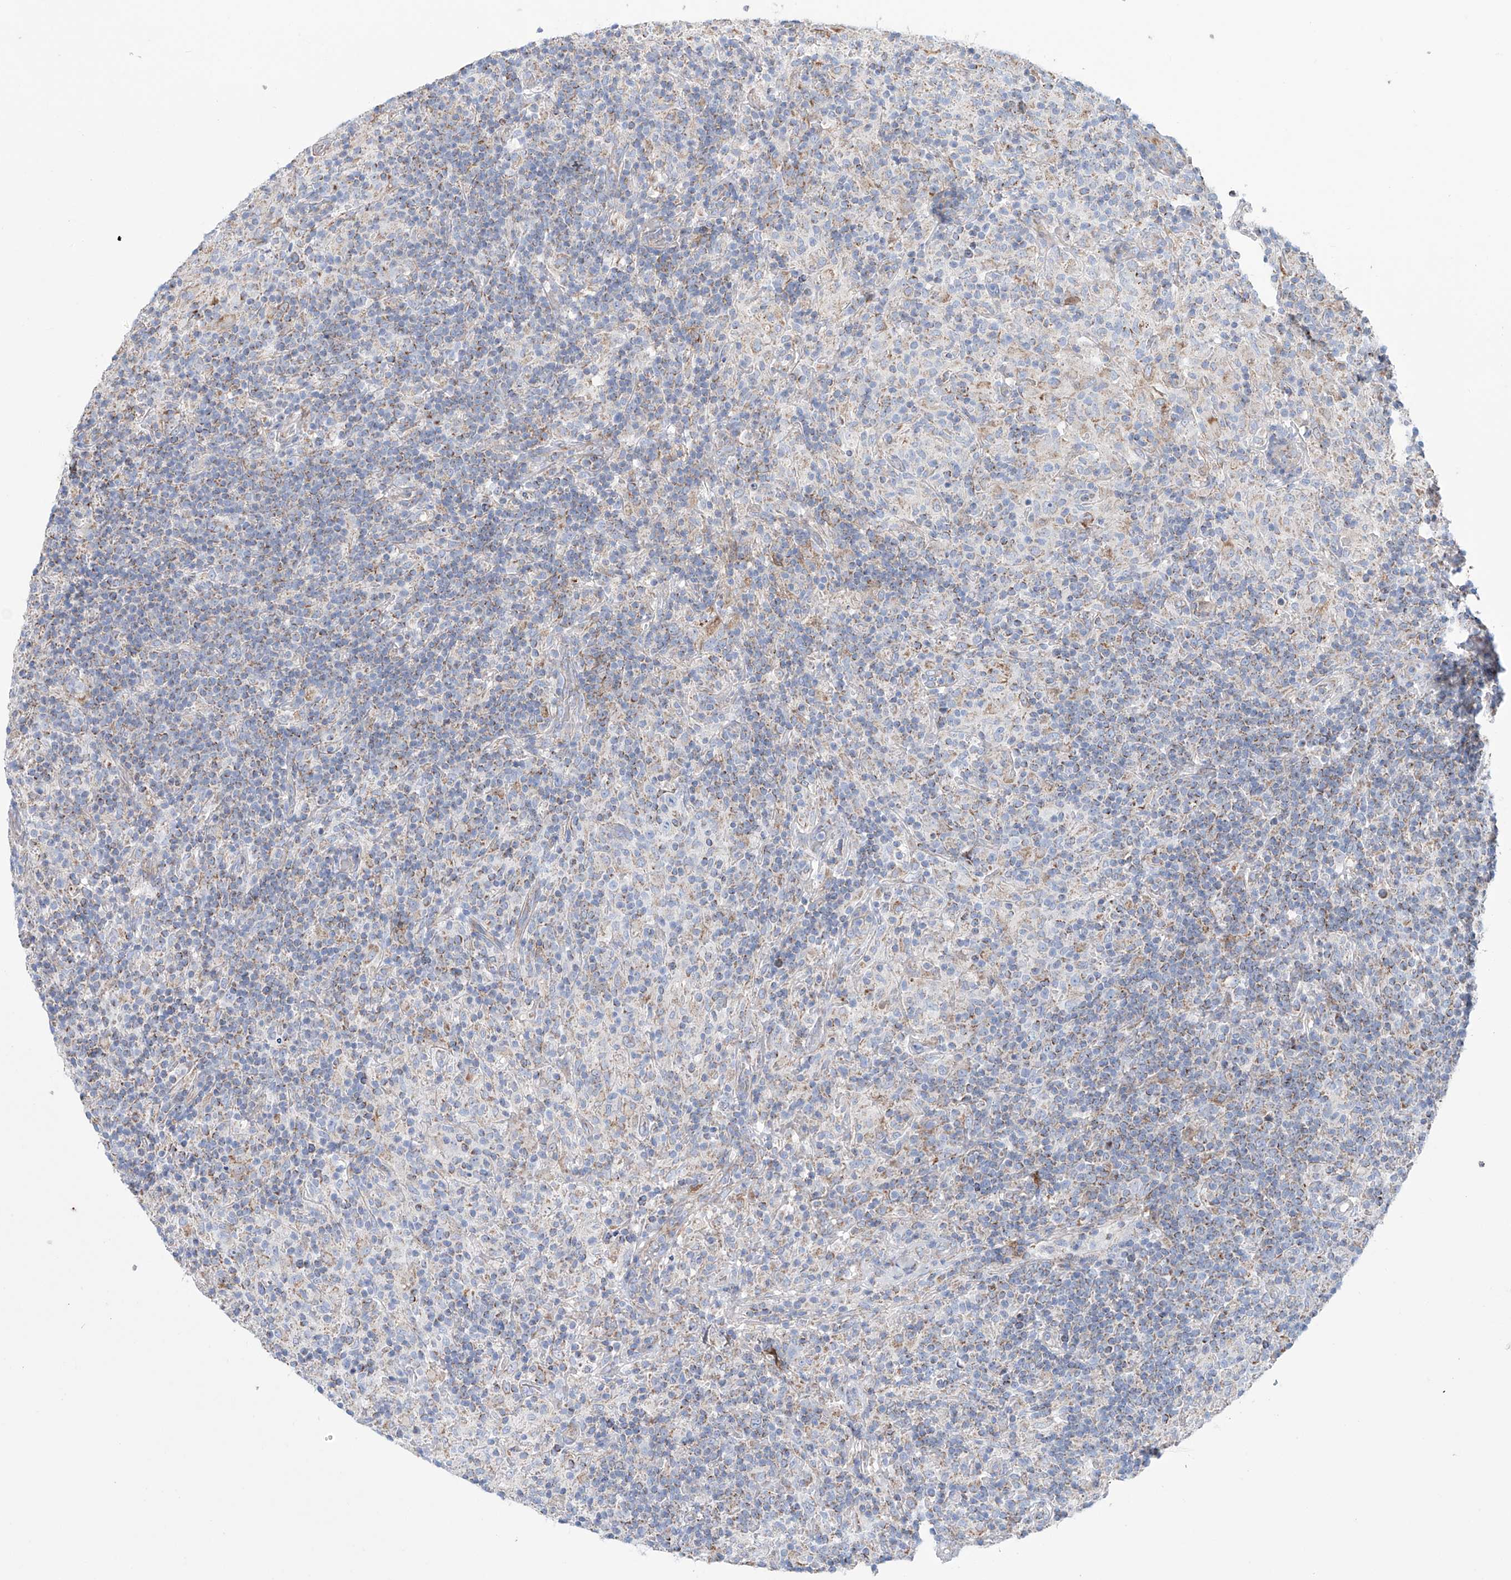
{"staining": {"intensity": "weak", "quantity": "25%-75%", "location": "cytoplasmic/membranous"}, "tissue": "lymphoma", "cell_type": "Tumor cells", "image_type": "cancer", "snomed": [{"axis": "morphology", "description": "Hodgkin's disease, NOS"}, {"axis": "topography", "description": "Lymph node"}], "caption": "Weak cytoplasmic/membranous protein expression is identified in about 25%-75% of tumor cells in Hodgkin's disease.", "gene": "ALDH6A1", "patient": {"sex": "male", "age": 70}}